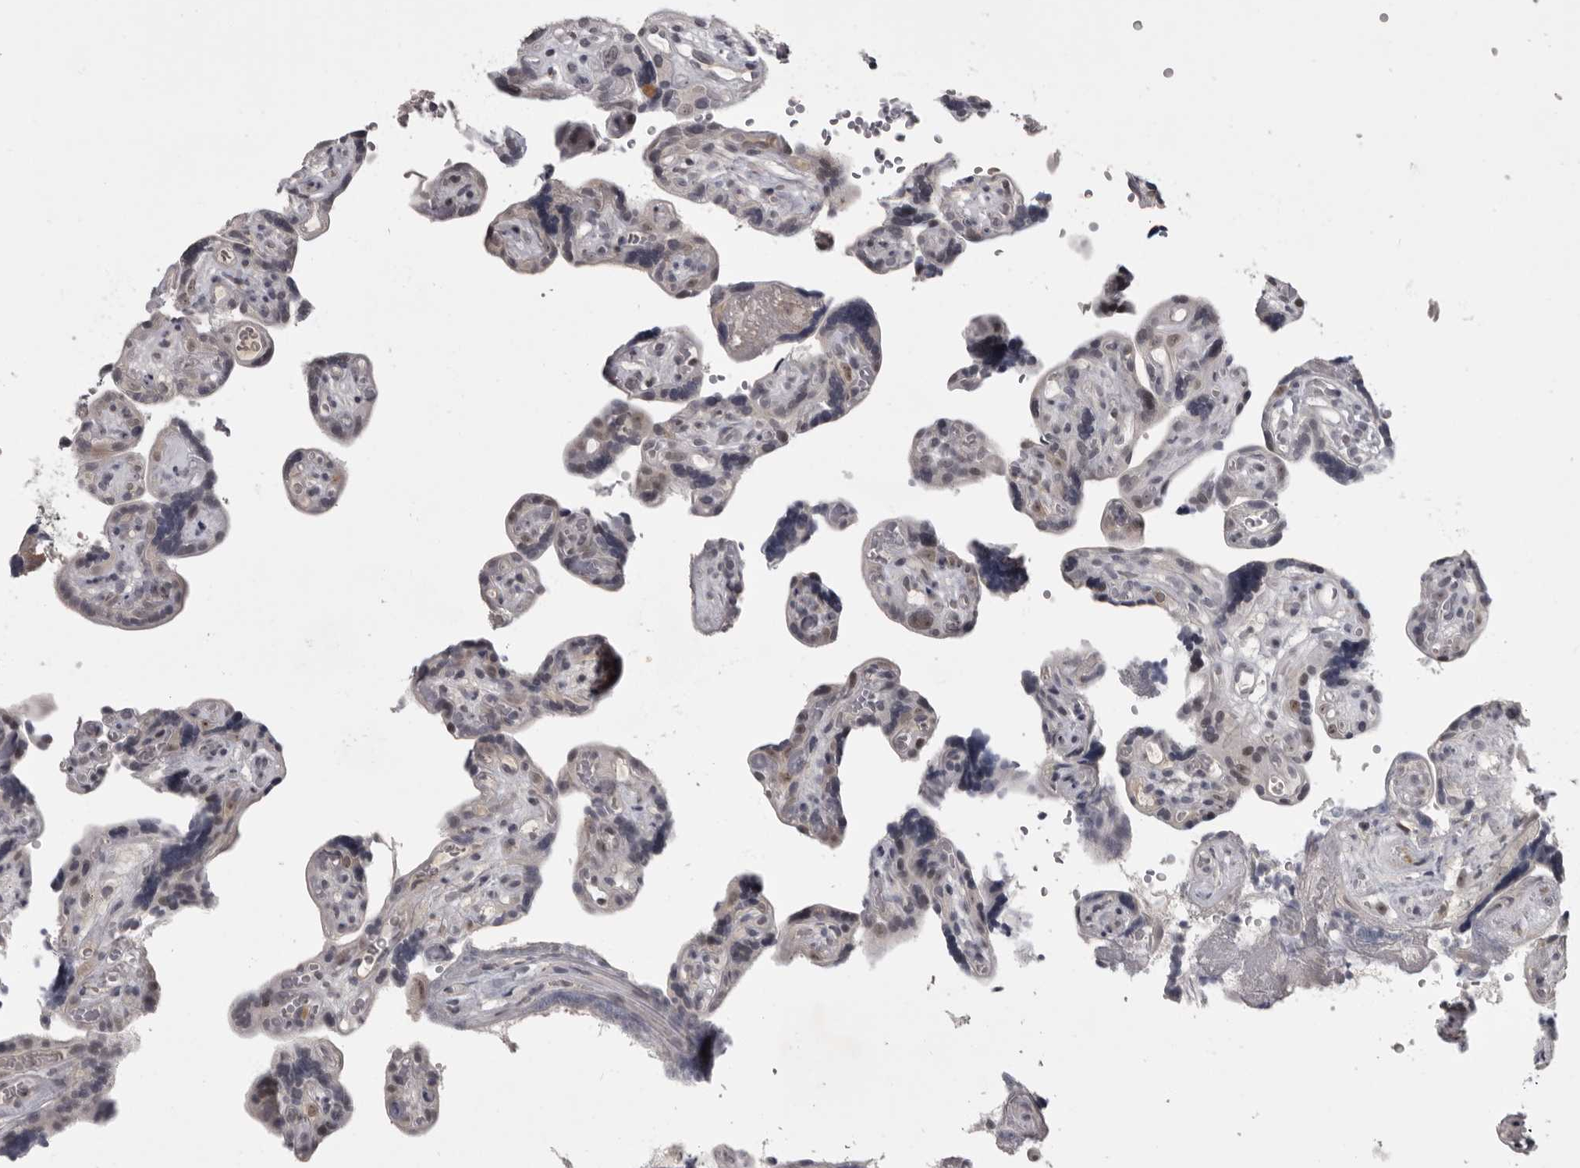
{"staining": {"intensity": "strong", "quantity": ">75%", "location": "nuclear"}, "tissue": "placenta", "cell_type": "Decidual cells", "image_type": "normal", "snomed": [{"axis": "morphology", "description": "Normal tissue, NOS"}, {"axis": "topography", "description": "Placenta"}], "caption": "Protein staining of normal placenta displays strong nuclear staining in approximately >75% of decidual cells.", "gene": "MRTO4", "patient": {"sex": "female", "age": 30}}